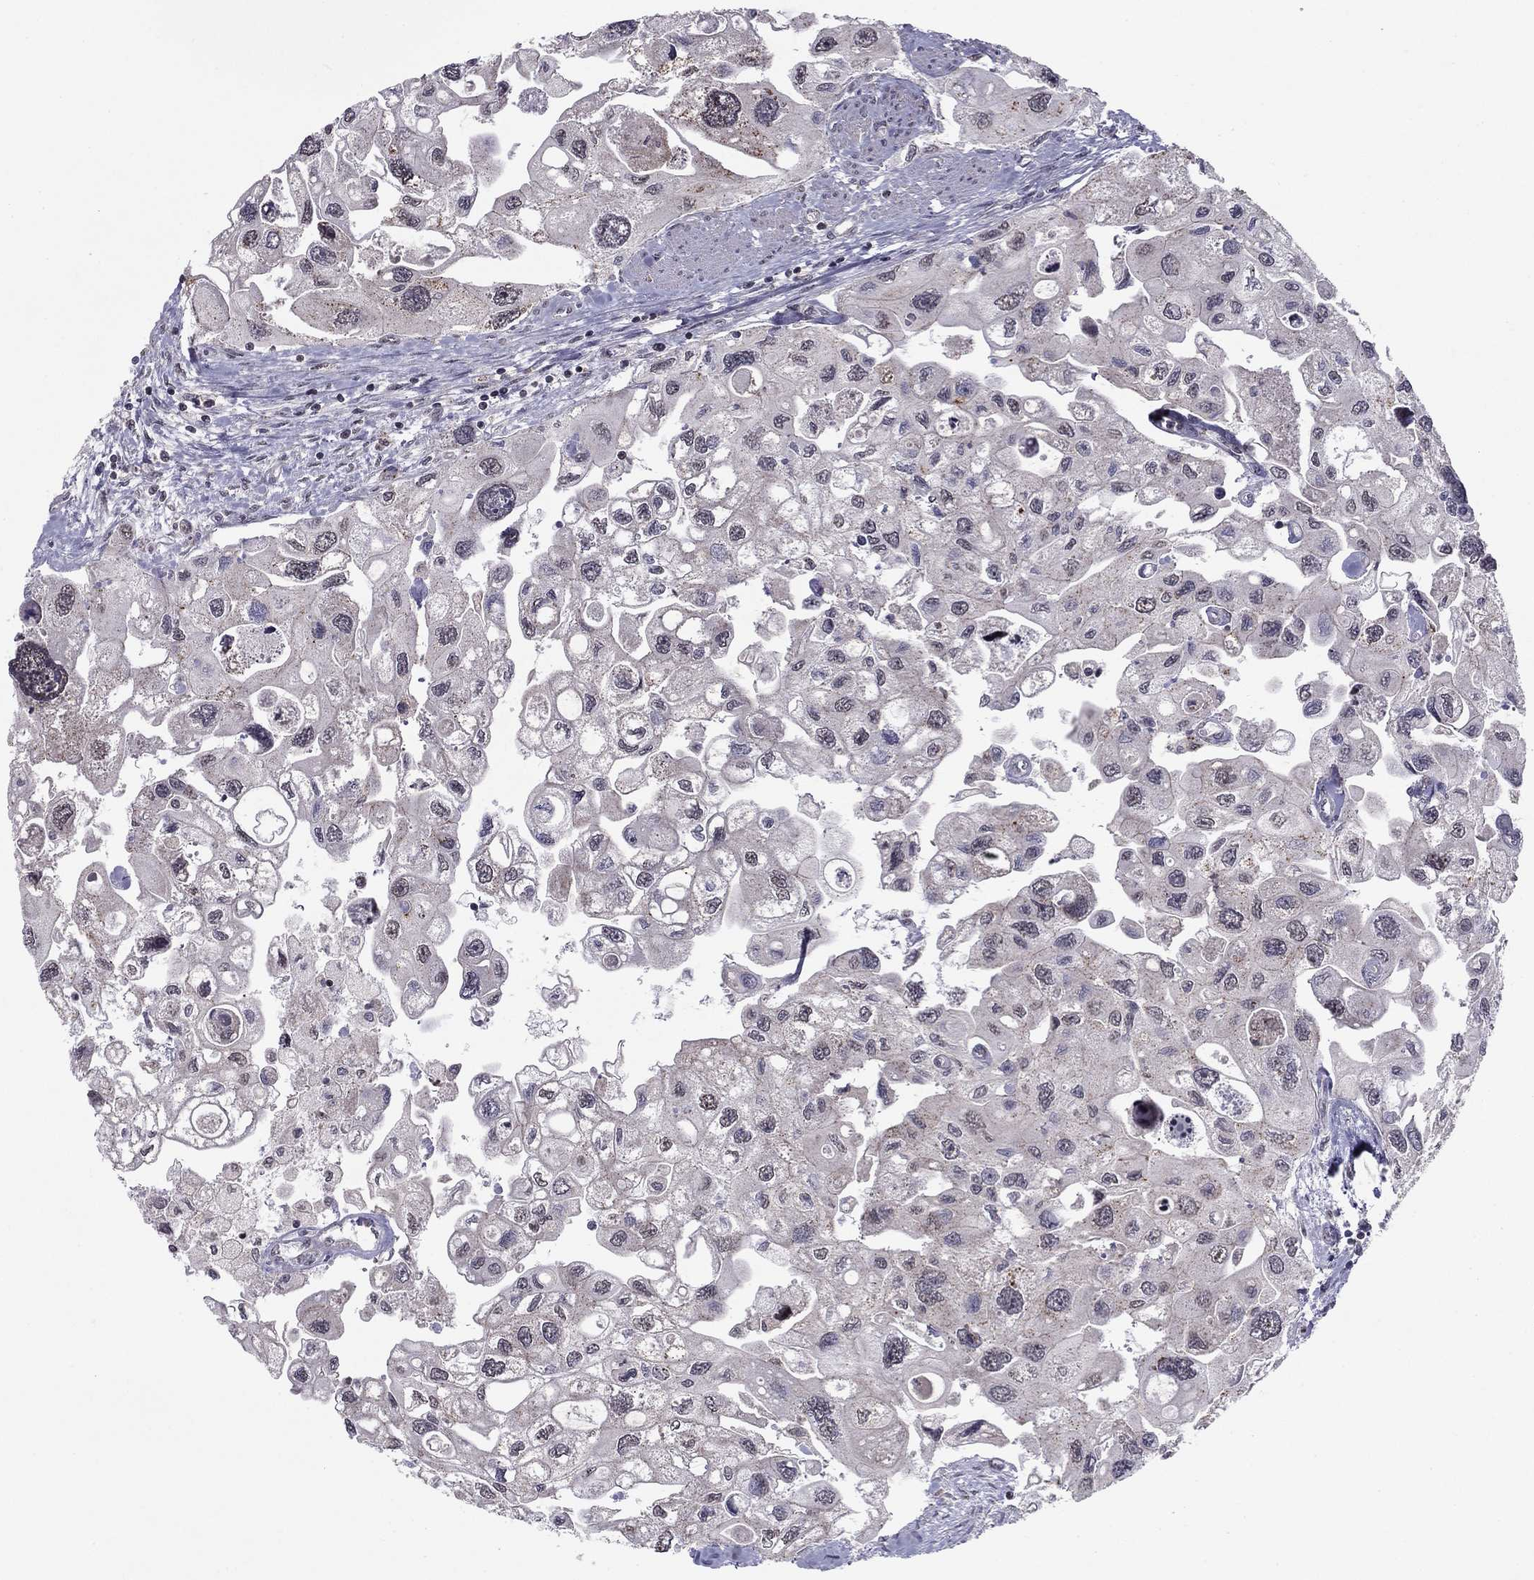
{"staining": {"intensity": "negative", "quantity": "none", "location": "none"}, "tissue": "urothelial cancer", "cell_type": "Tumor cells", "image_type": "cancer", "snomed": [{"axis": "morphology", "description": "Urothelial carcinoma, High grade"}, {"axis": "topography", "description": "Urinary bladder"}], "caption": "The image demonstrates no staining of tumor cells in urothelial cancer.", "gene": "HCN1", "patient": {"sex": "male", "age": 59}}